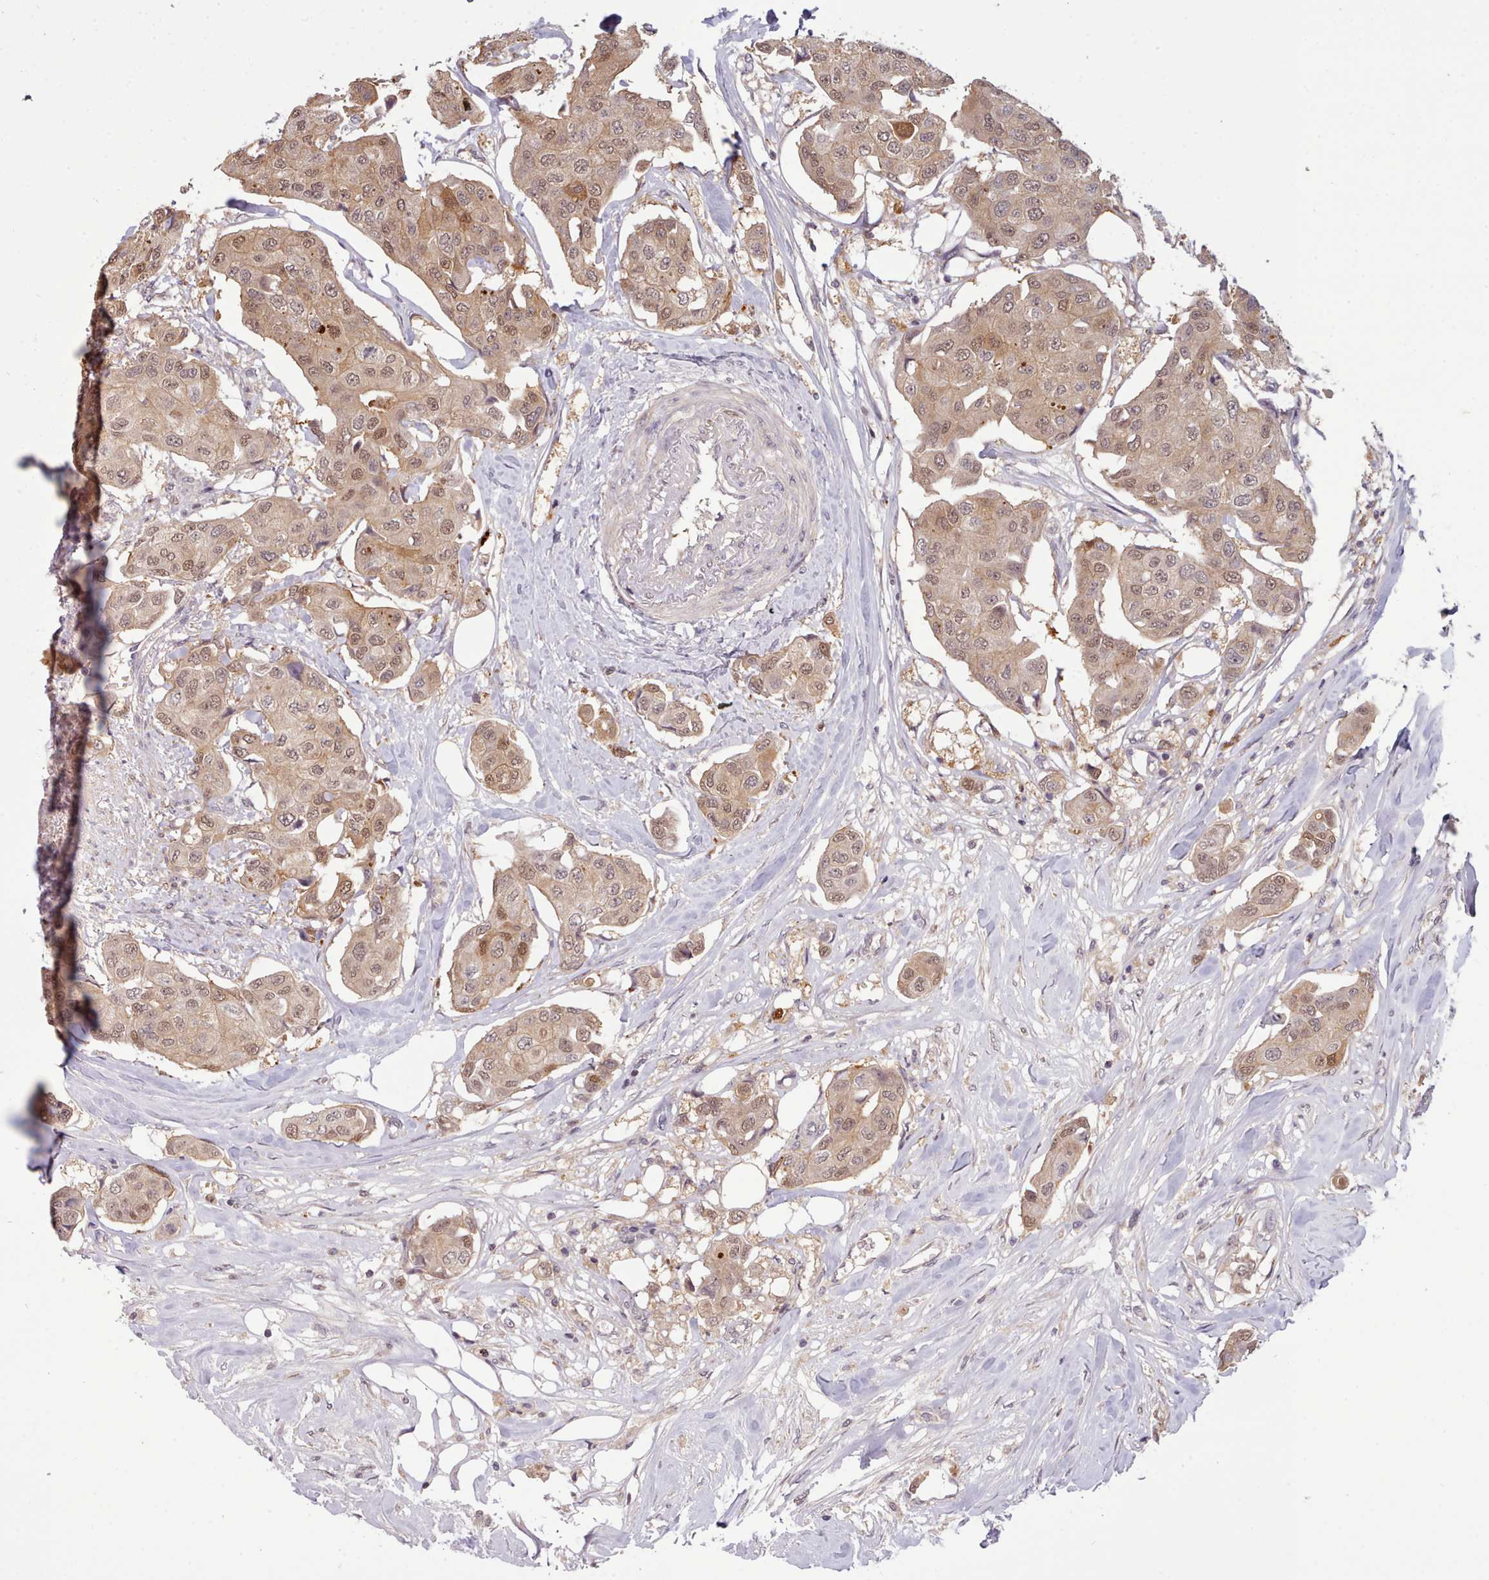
{"staining": {"intensity": "moderate", "quantity": ">75%", "location": "cytoplasmic/membranous,nuclear"}, "tissue": "breast cancer", "cell_type": "Tumor cells", "image_type": "cancer", "snomed": [{"axis": "morphology", "description": "Duct carcinoma"}, {"axis": "topography", "description": "Breast"}, {"axis": "topography", "description": "Lymph node"}], "caption": "This photomicrograph reveals immunohistochemistry (IHC) staining of breast cancer, with medium moderate cytoplasmic/membranous and nuclear staining in approximately >75% of tumor cells.", "gene": "ARL17A", "patient": {"sex": "female", "age": 80}}